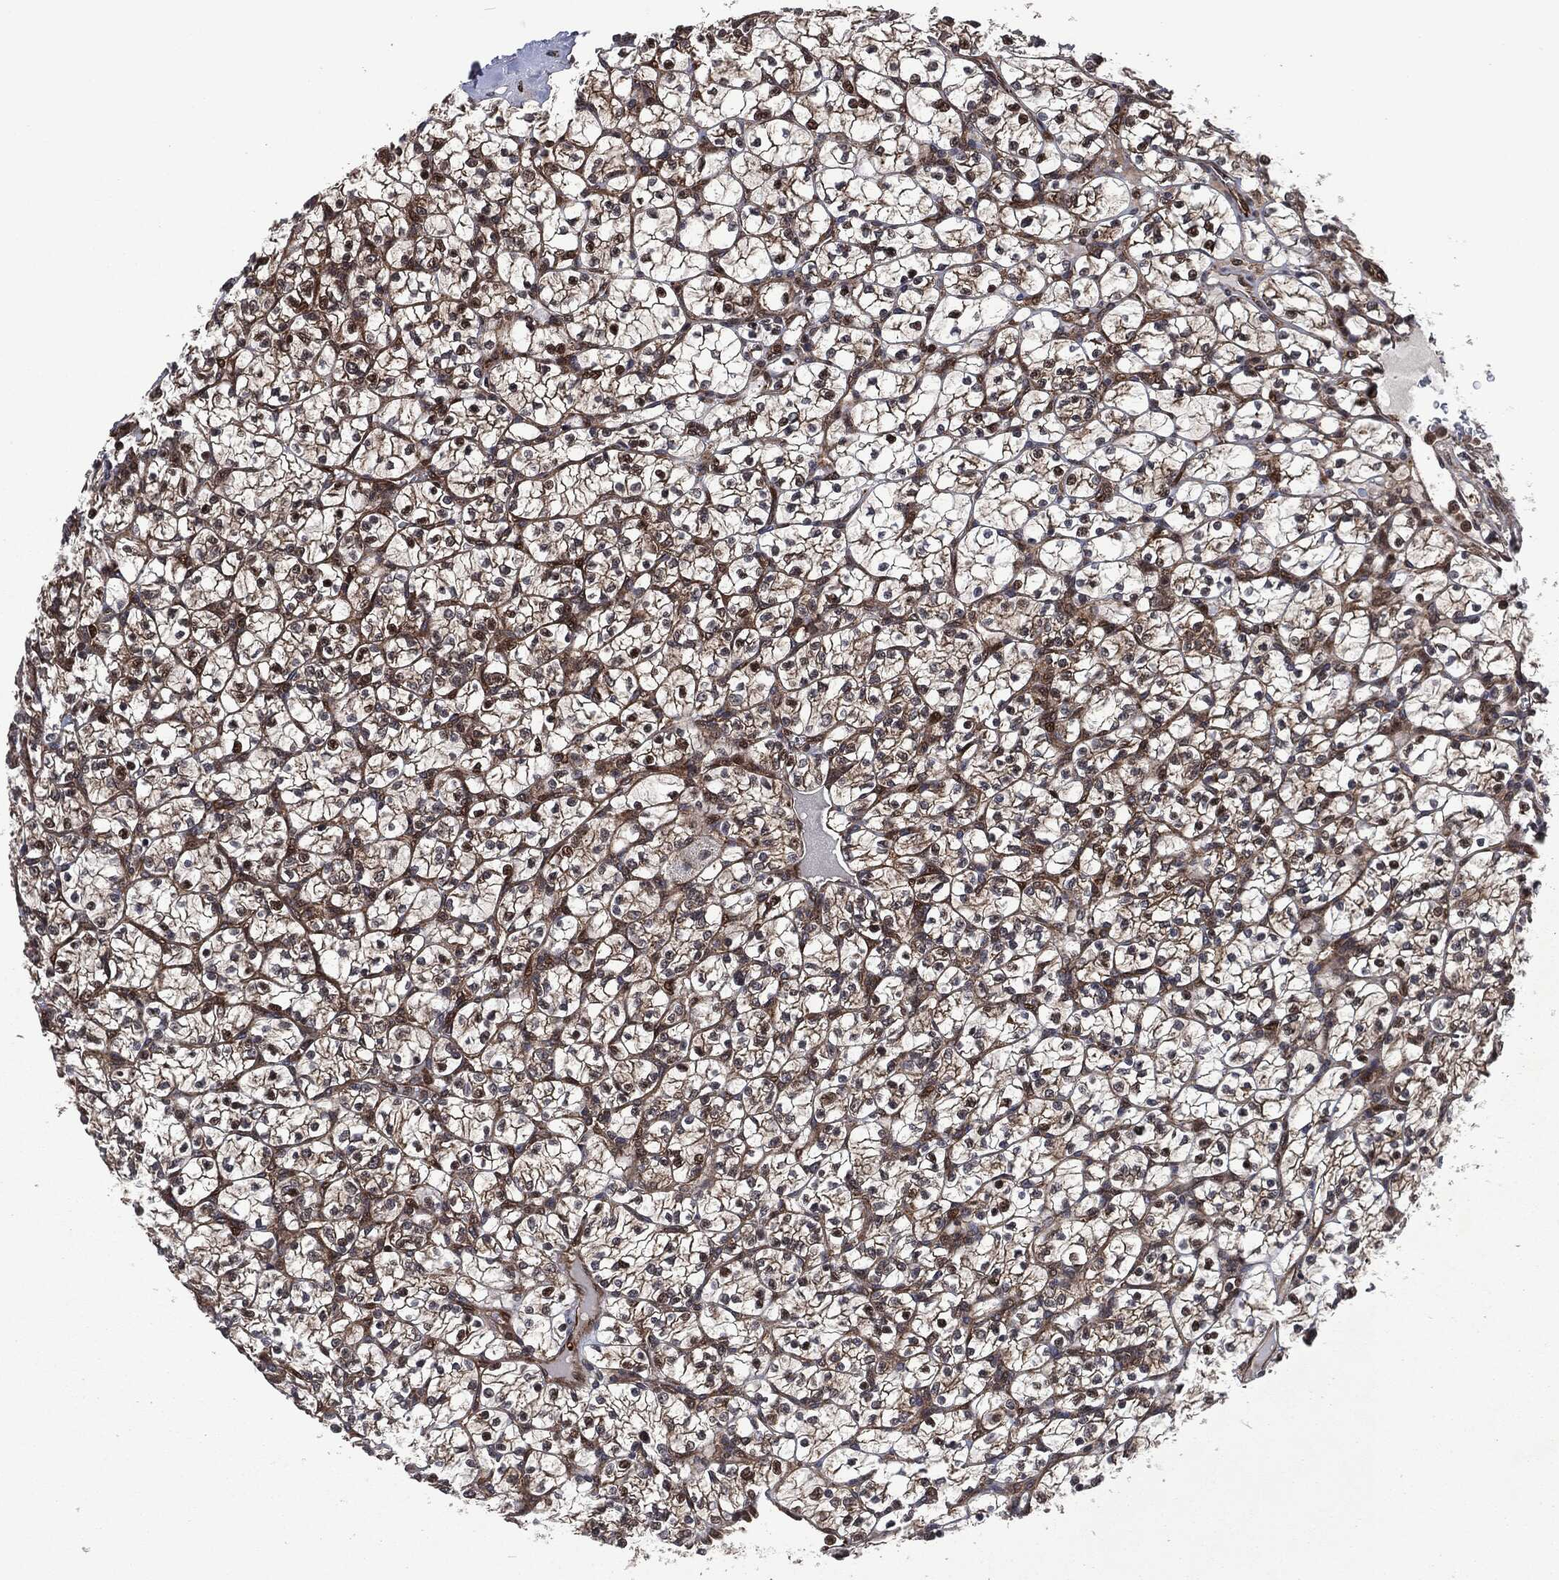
{"staining": {"intensity": "moderate", "quantity": ">75%", "location": "cytoplasmic/membranous"}, "tissue": "renal cancer", "cell_type": "Tumor cells", "image_type": "cancer", "snomed": [{"axis": "morphology", "description": "Adenocarcinoma, NOS"}, {"axis": "topography", "description": "Kidney"}], "caption": "Protein staining of renal cancer tissue displays moderate cytoplasmic/membranous positivity in approximately >75% of tumor cells.", "gene": "CMPK2", "patient": {"sex": "female", "age": 89}}